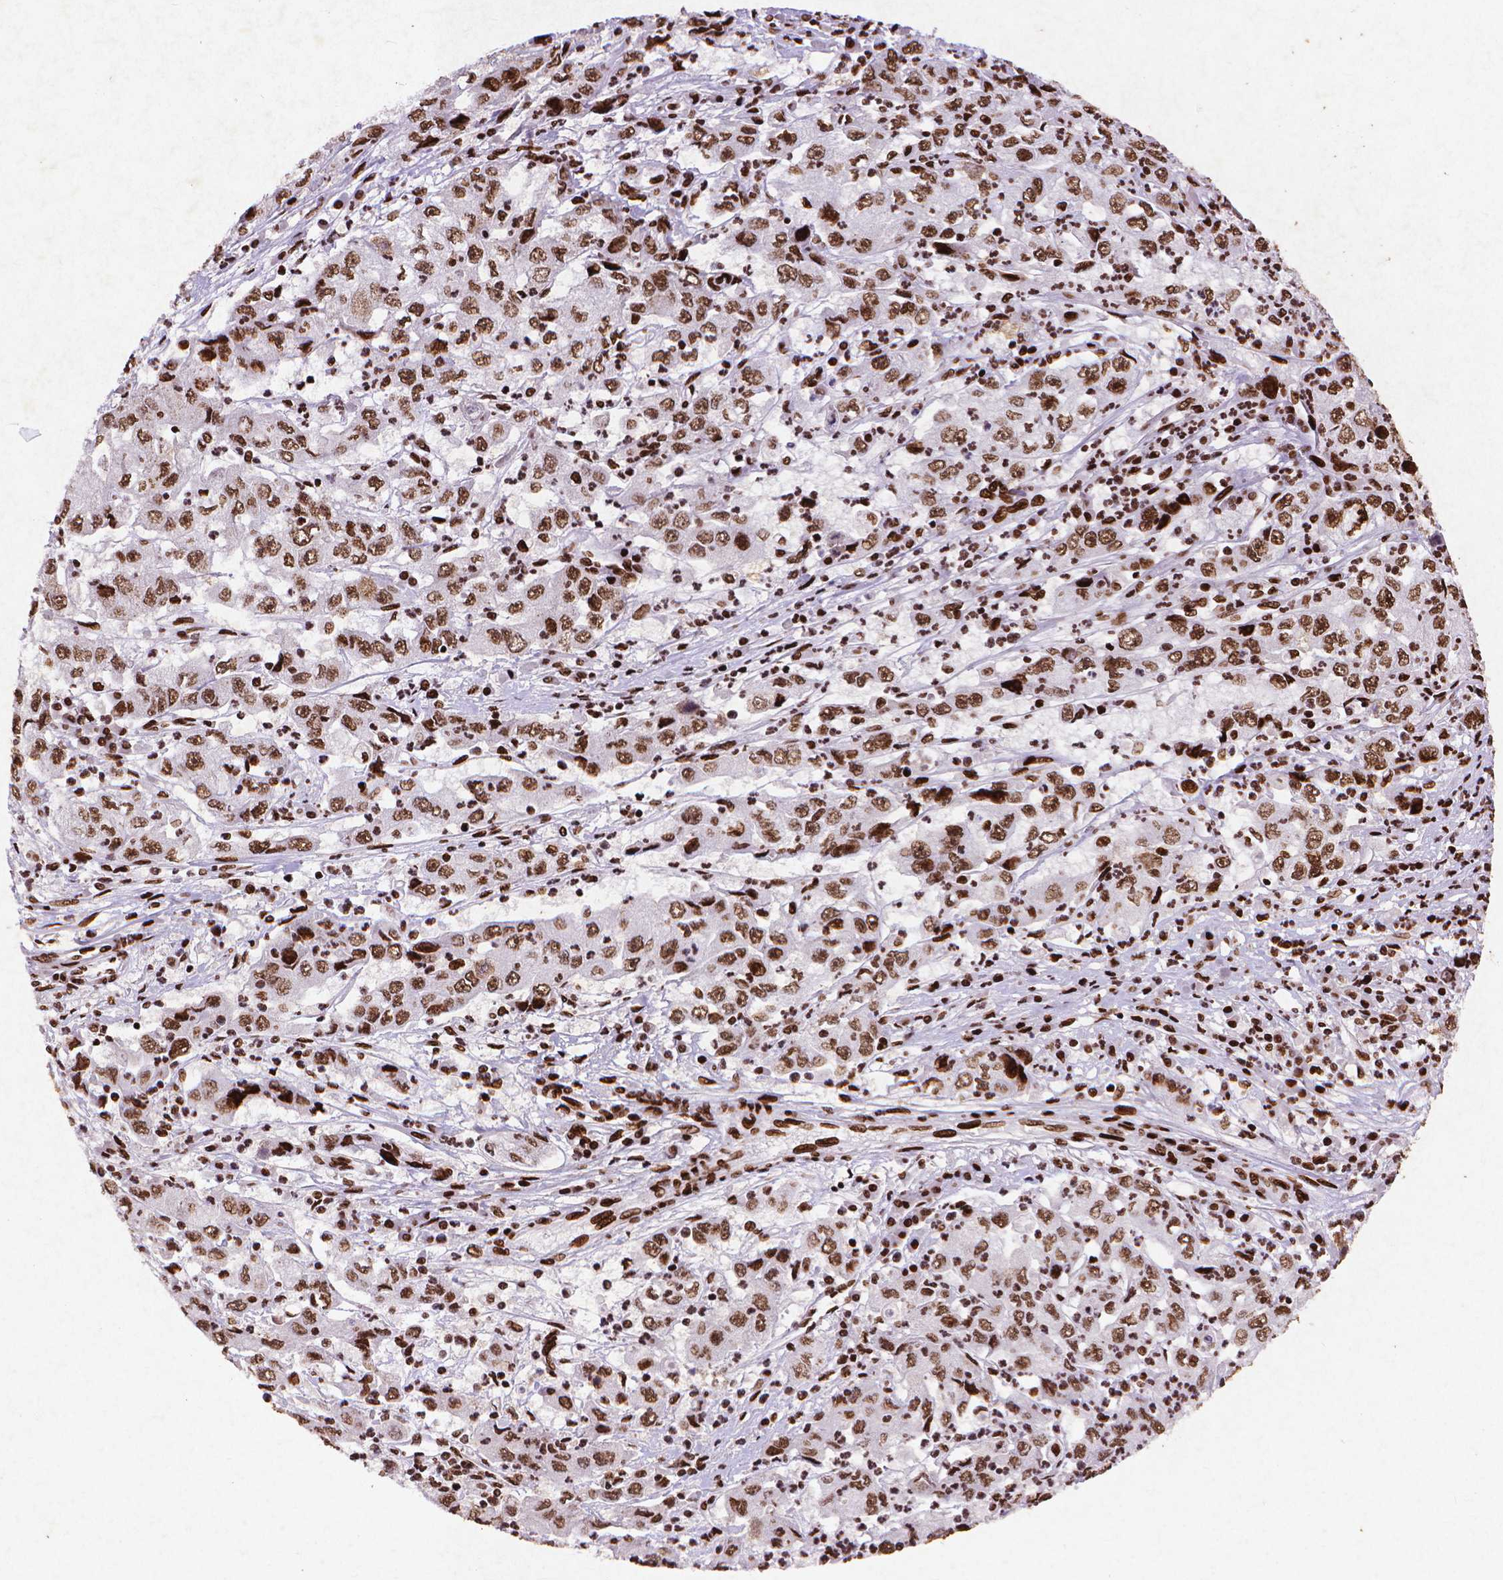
{"staining": {"intensity": "moderate", "quantity": ">75%", "location": "nuclear"}, "tissue": "cervical cancer", "cell_type": "Tumor cells", "image_type": "cancer", "snomed": [{"axis": "morphology", "description": "Squamous cell carcinoma, NOS"}, {"axis": "topography", "description": "Cervix"}], "caption": "Cervical squamous cell carcinoma tissue demonstrates moderate nuclear positivity in approximately >75% of tumor cells, visualized by immunohistochemistry.", "gene": "CITED2", "patient": {"sex": "female", "age": 36}}